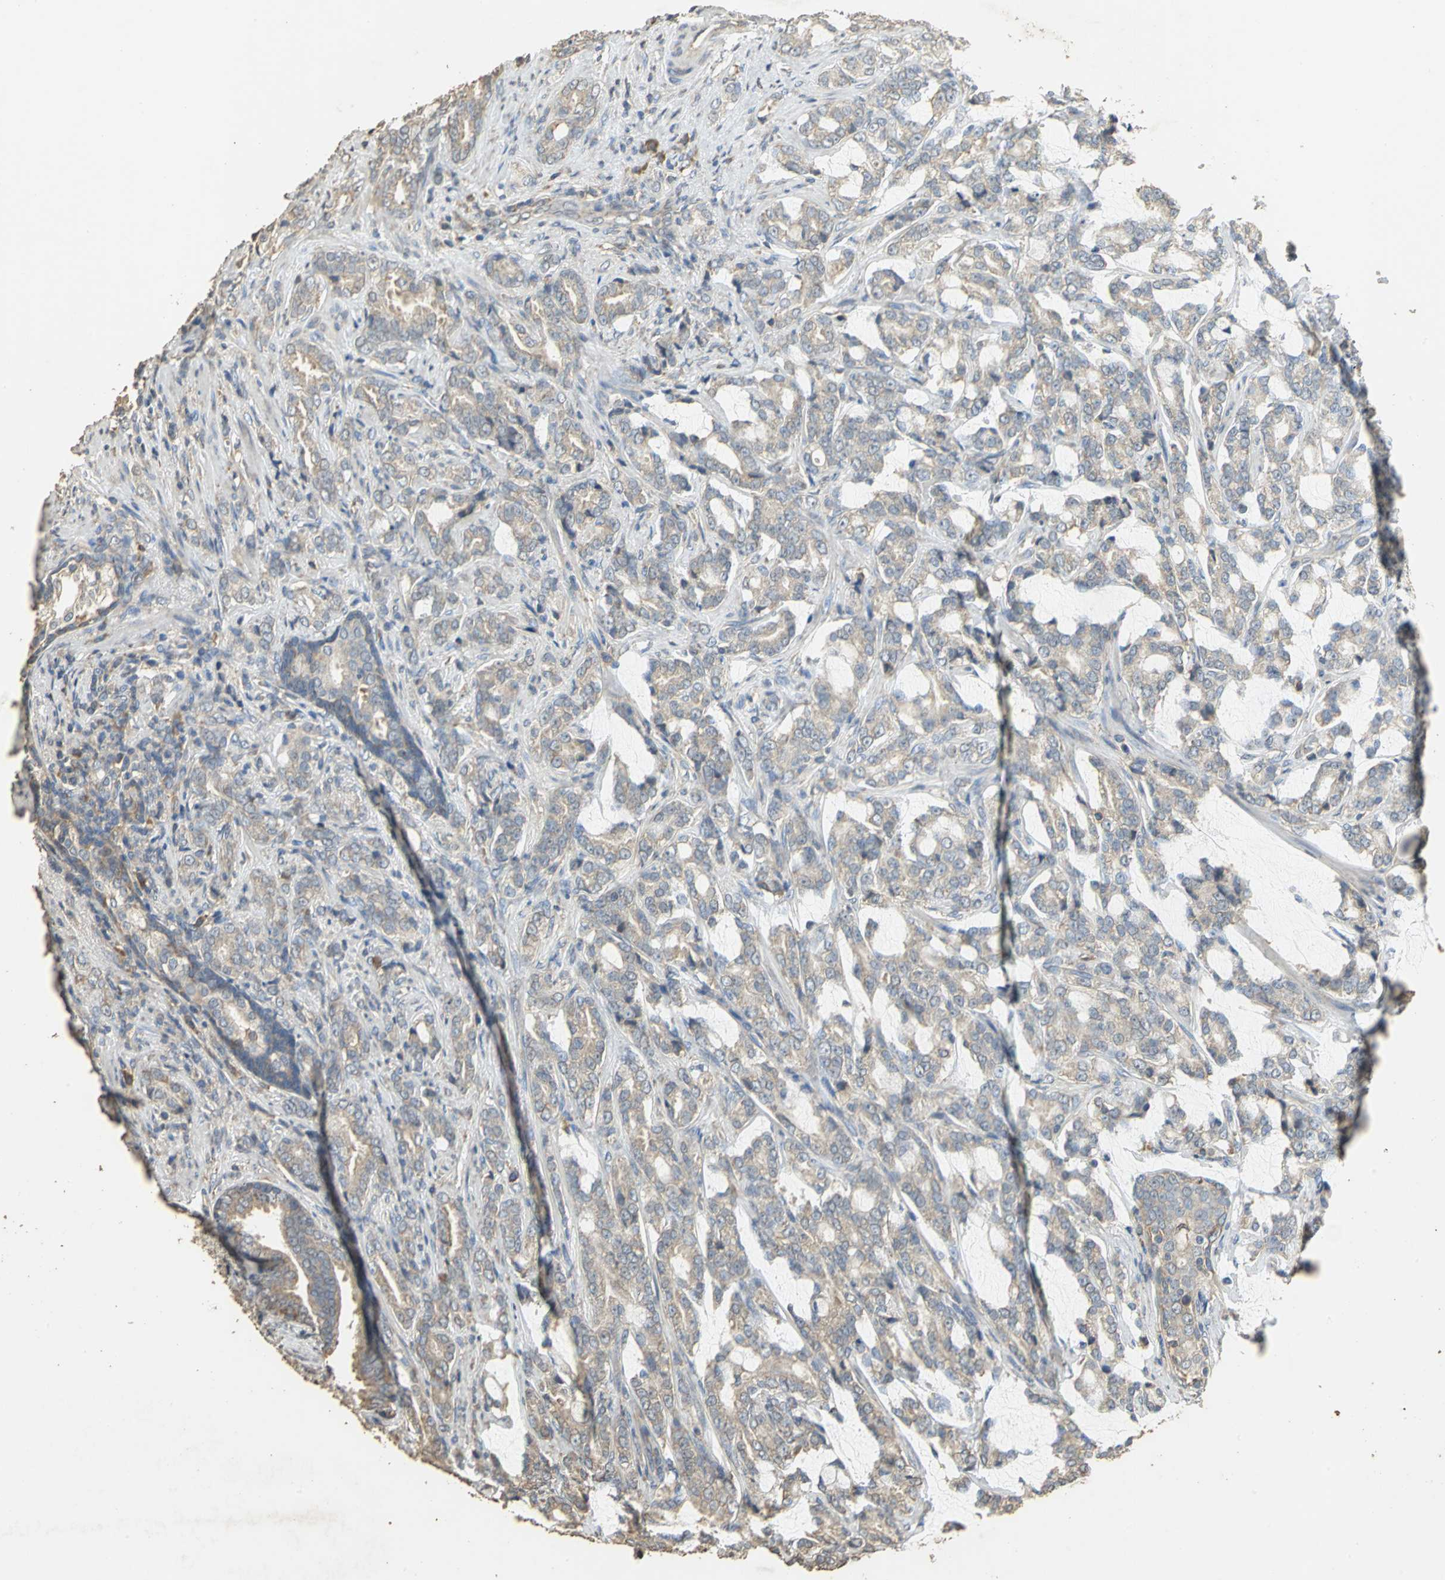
{"staining": {"intensity": "weak", "quantity": ">75%", "location": "cytoplasmic/membranous"}, "tissue": "prostate cancer", "cell_type": "Tumor cells", "image_type": "cancer", "snomed": [{"axis": "morphology", "description": "Adenocarcinoma, Low grade"}, {"axis": "topography", "description": "Prostate"}], "caption": "Protein staining reveals weak cytoplasmic/membranous staining in about >75% of tumor cells in prostate cancer (adenocarcinoma (low-grade)).", "gene": "ACSL4", "patient": {"sex": "male", "age": 58}}